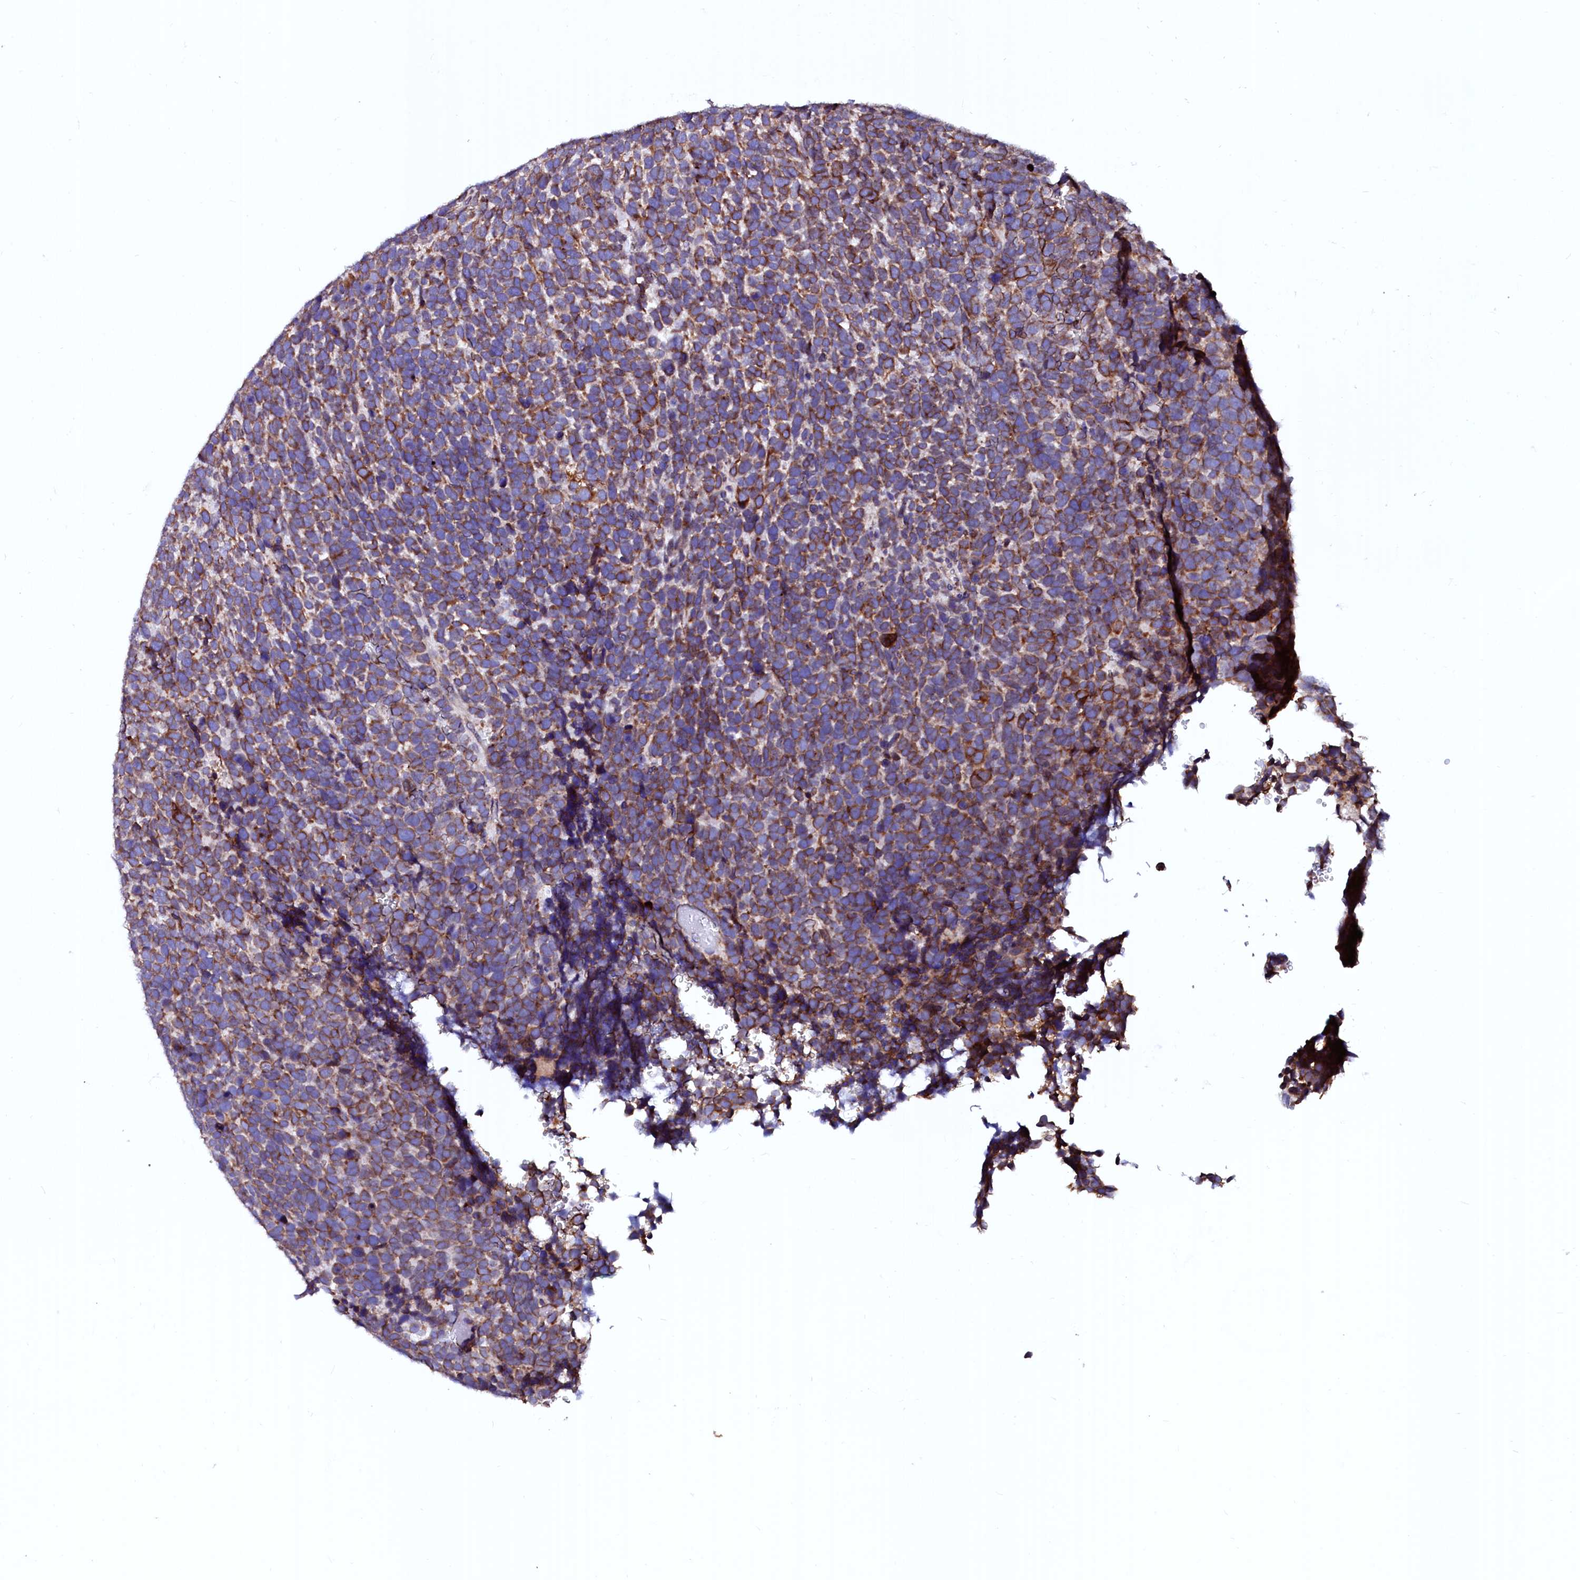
{"staining": {"intensity": "strong", "quantity": ">75%", "location": "cytoplasmic/membranous"}, "tissue": "urothelial cancer", "cell_type": "Tumor cells", "image_type": "cancer", "snomed": [{"axis": "morphology", "description": "Urothelial carcinoma, High grade"}, {"axis": "topography", "description": "Urinary bladder"}], "caption": "A brown stain highlights strong cytoplasmic/membranous staining of a protein in human high-grade urothelial carcinoma tumor cells.", "gene": "LMAN1", "patient": {"sex": "female", "age": 82}}